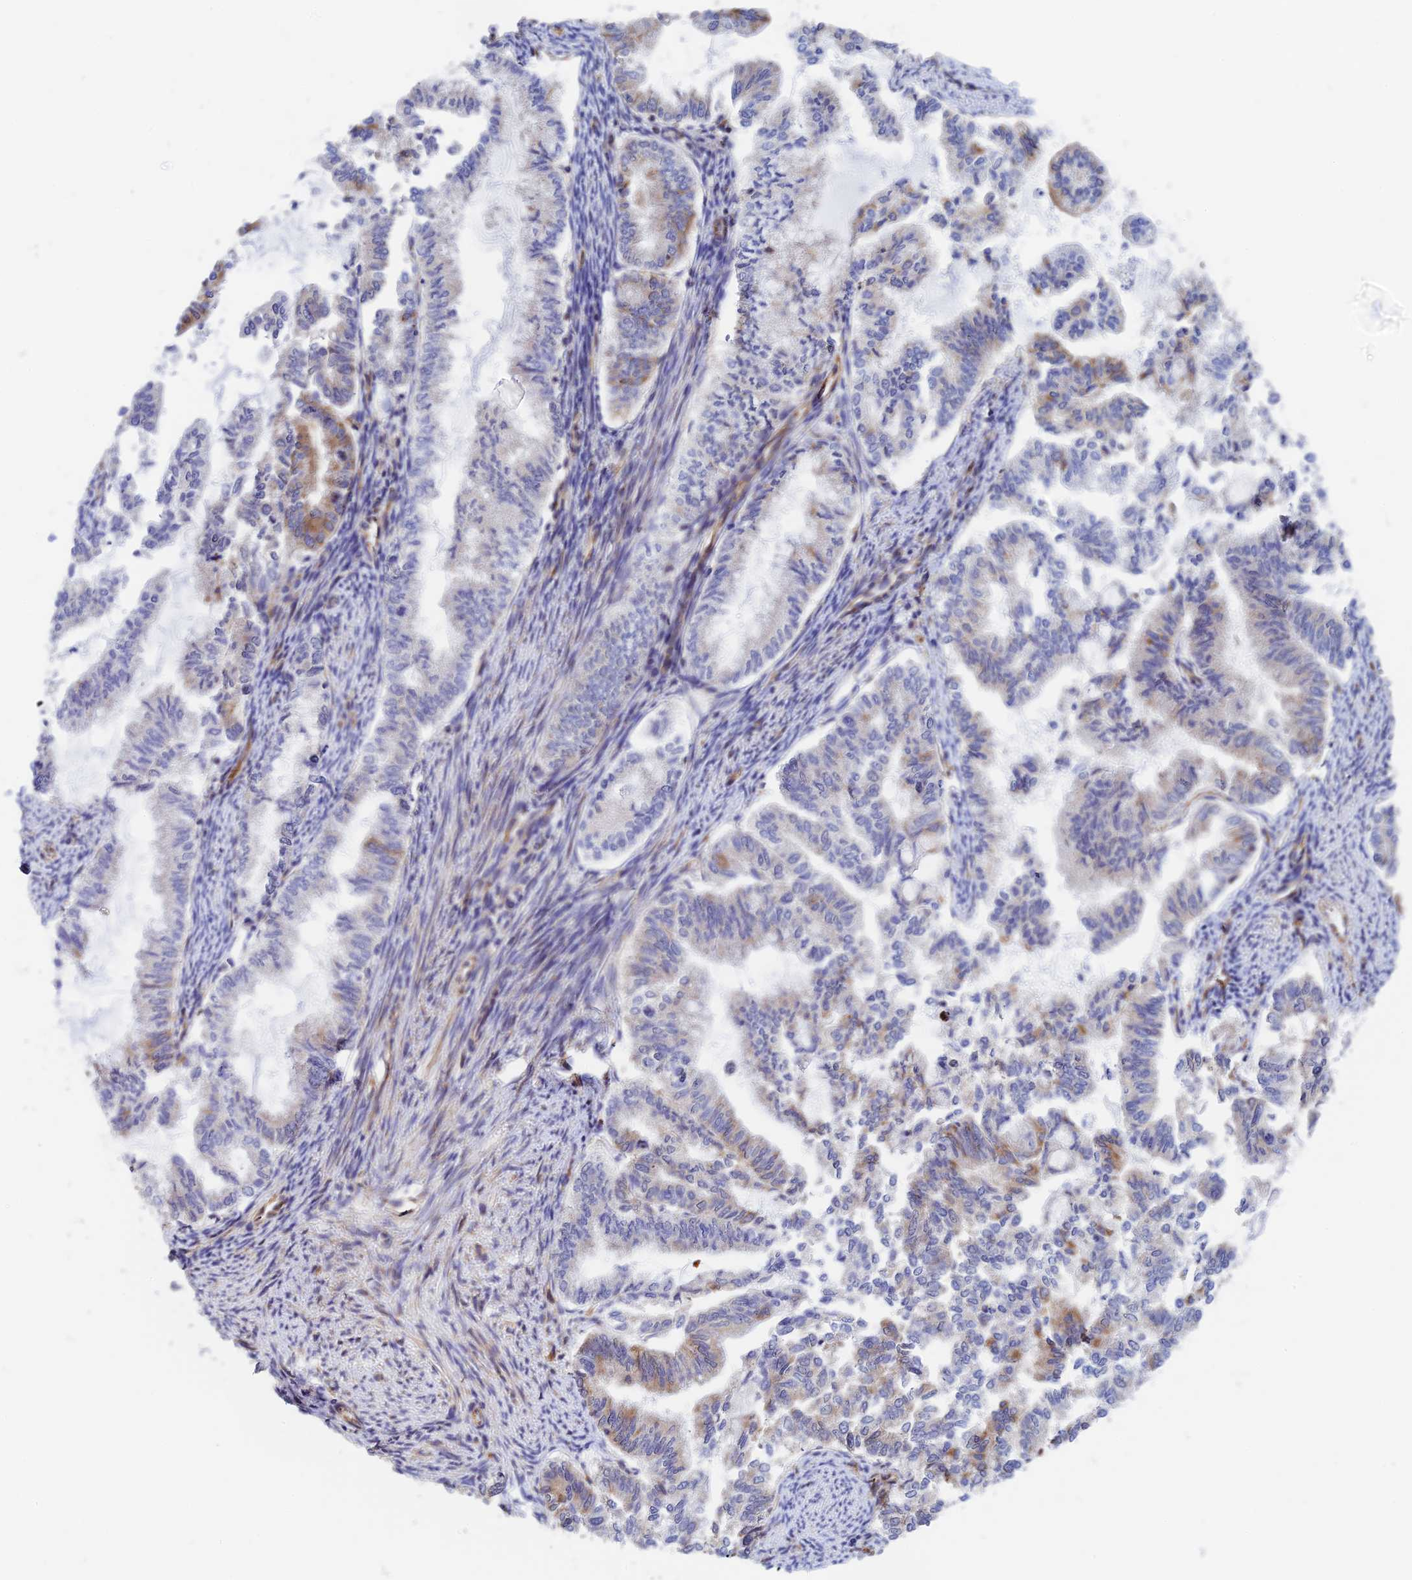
{"staining": {"intensity": "weak", "quantity": "<25%", "location": "cytoplasmic/membranous"}, "tissue": "endometrial cancer", "cell_type": "Tumor cells", "image_type": "cancer", "snomed": [{"axis": "morphology", "description": "Adenocarcinoma, NOS"}, {"axis": "topography", "description": "Endometrium"}], "caption": "An image of endometrial adenocarcinoma stained for a protein exhibits no brown staining in tumor cells.", "gene": "DCTN2", "patient": {"sex": "female", "age": 79}}